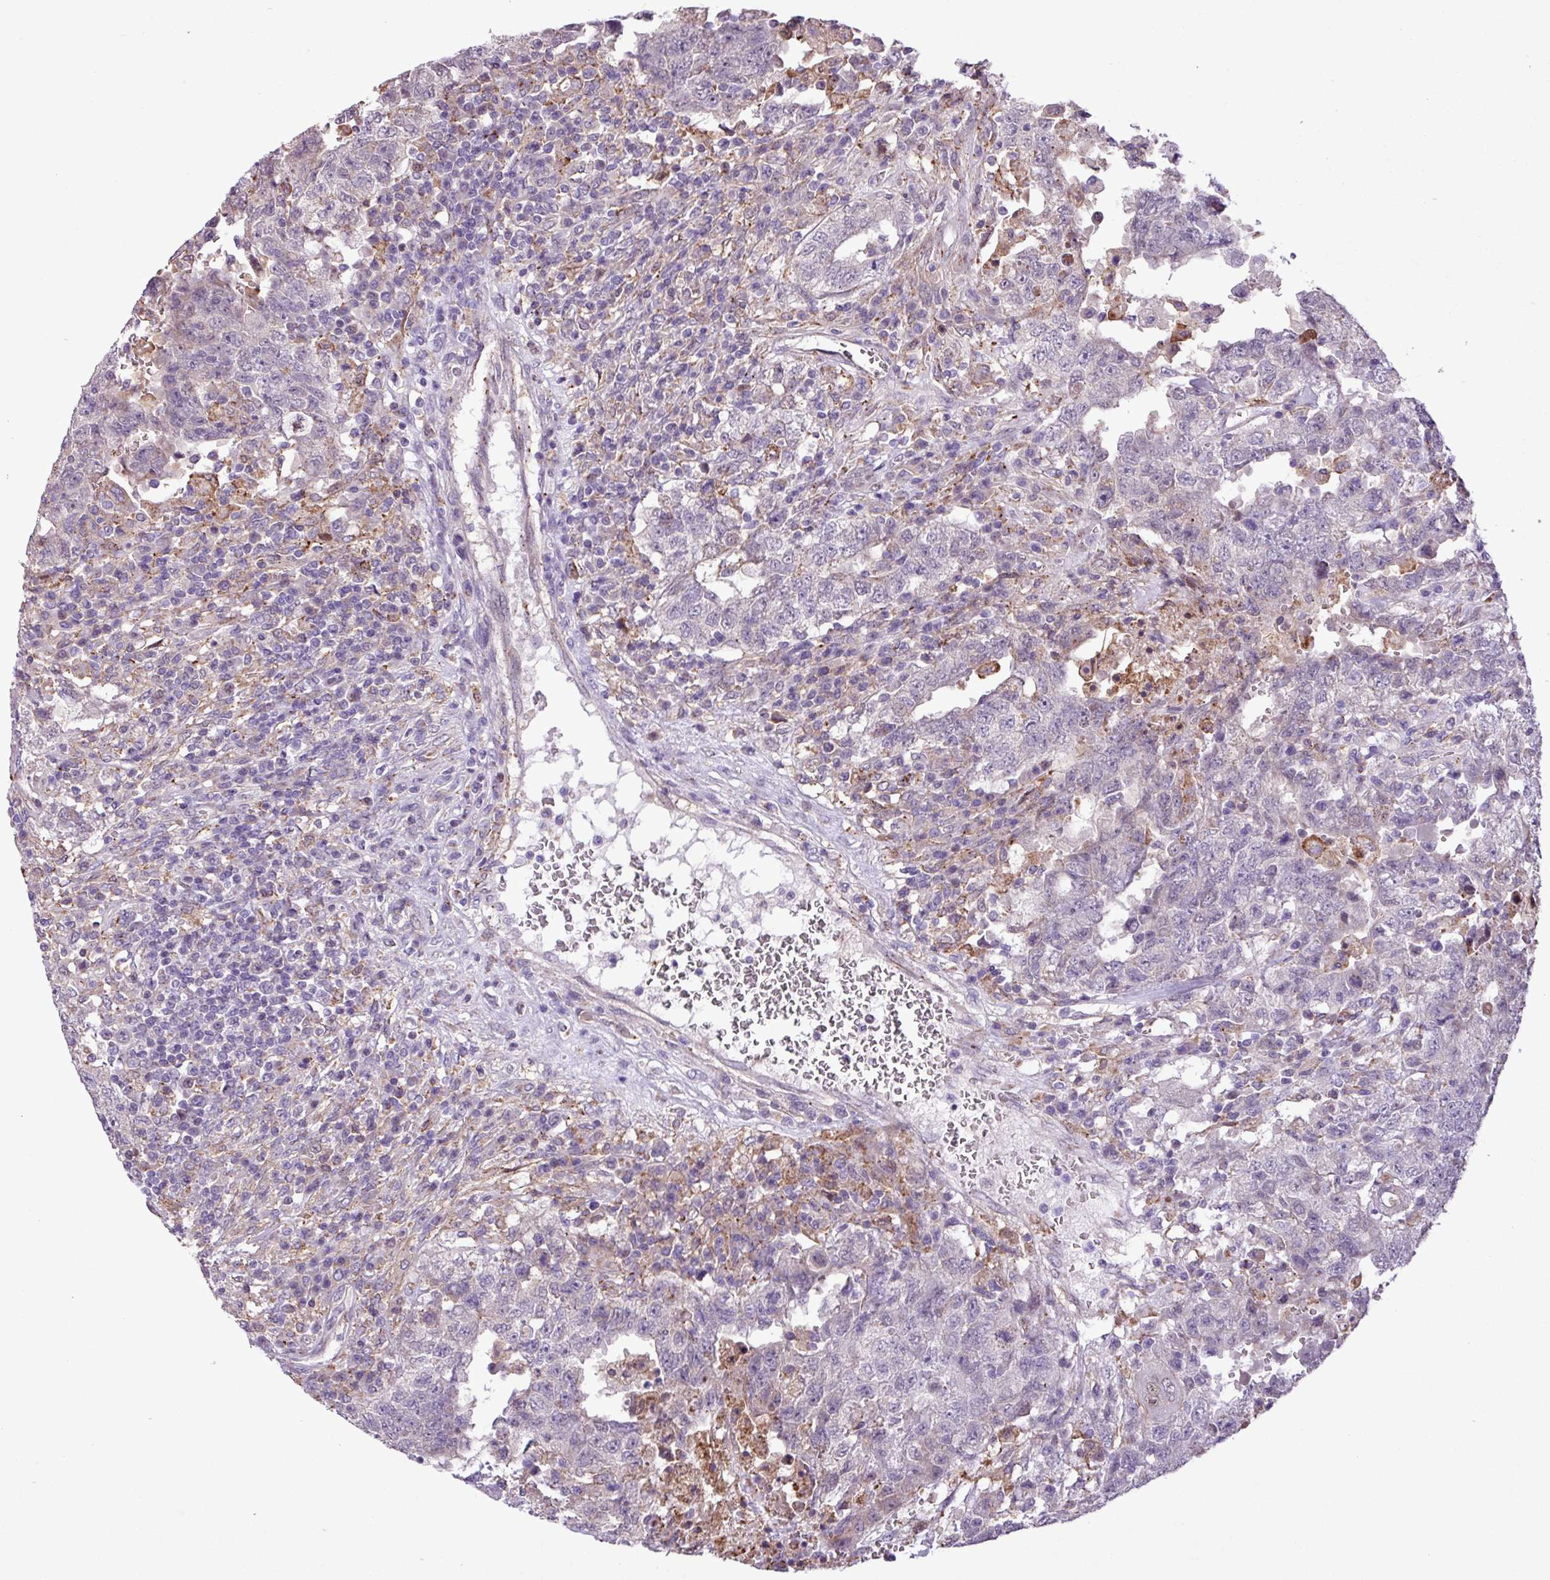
{"staining": {"intensity": "negative", "quantity": "none", "location": "none"}, "tissue": "testis cancer", "cell_type": "Tumor cells", "image_type": "cancer", "snomed": [{"axis": "morphology", "description": "Carcinoma, Embryonal, NOS"}, {"axis": "topography", "description": "Testis"}], "caption": "The immunohistochemistry (IHC) histopathology image has no significant expression in tumor cells of testis cancer (embryonal carcinoma) tissue.", "gene": "RPP25L", "patient": {"sex": "male", "age": 26}}